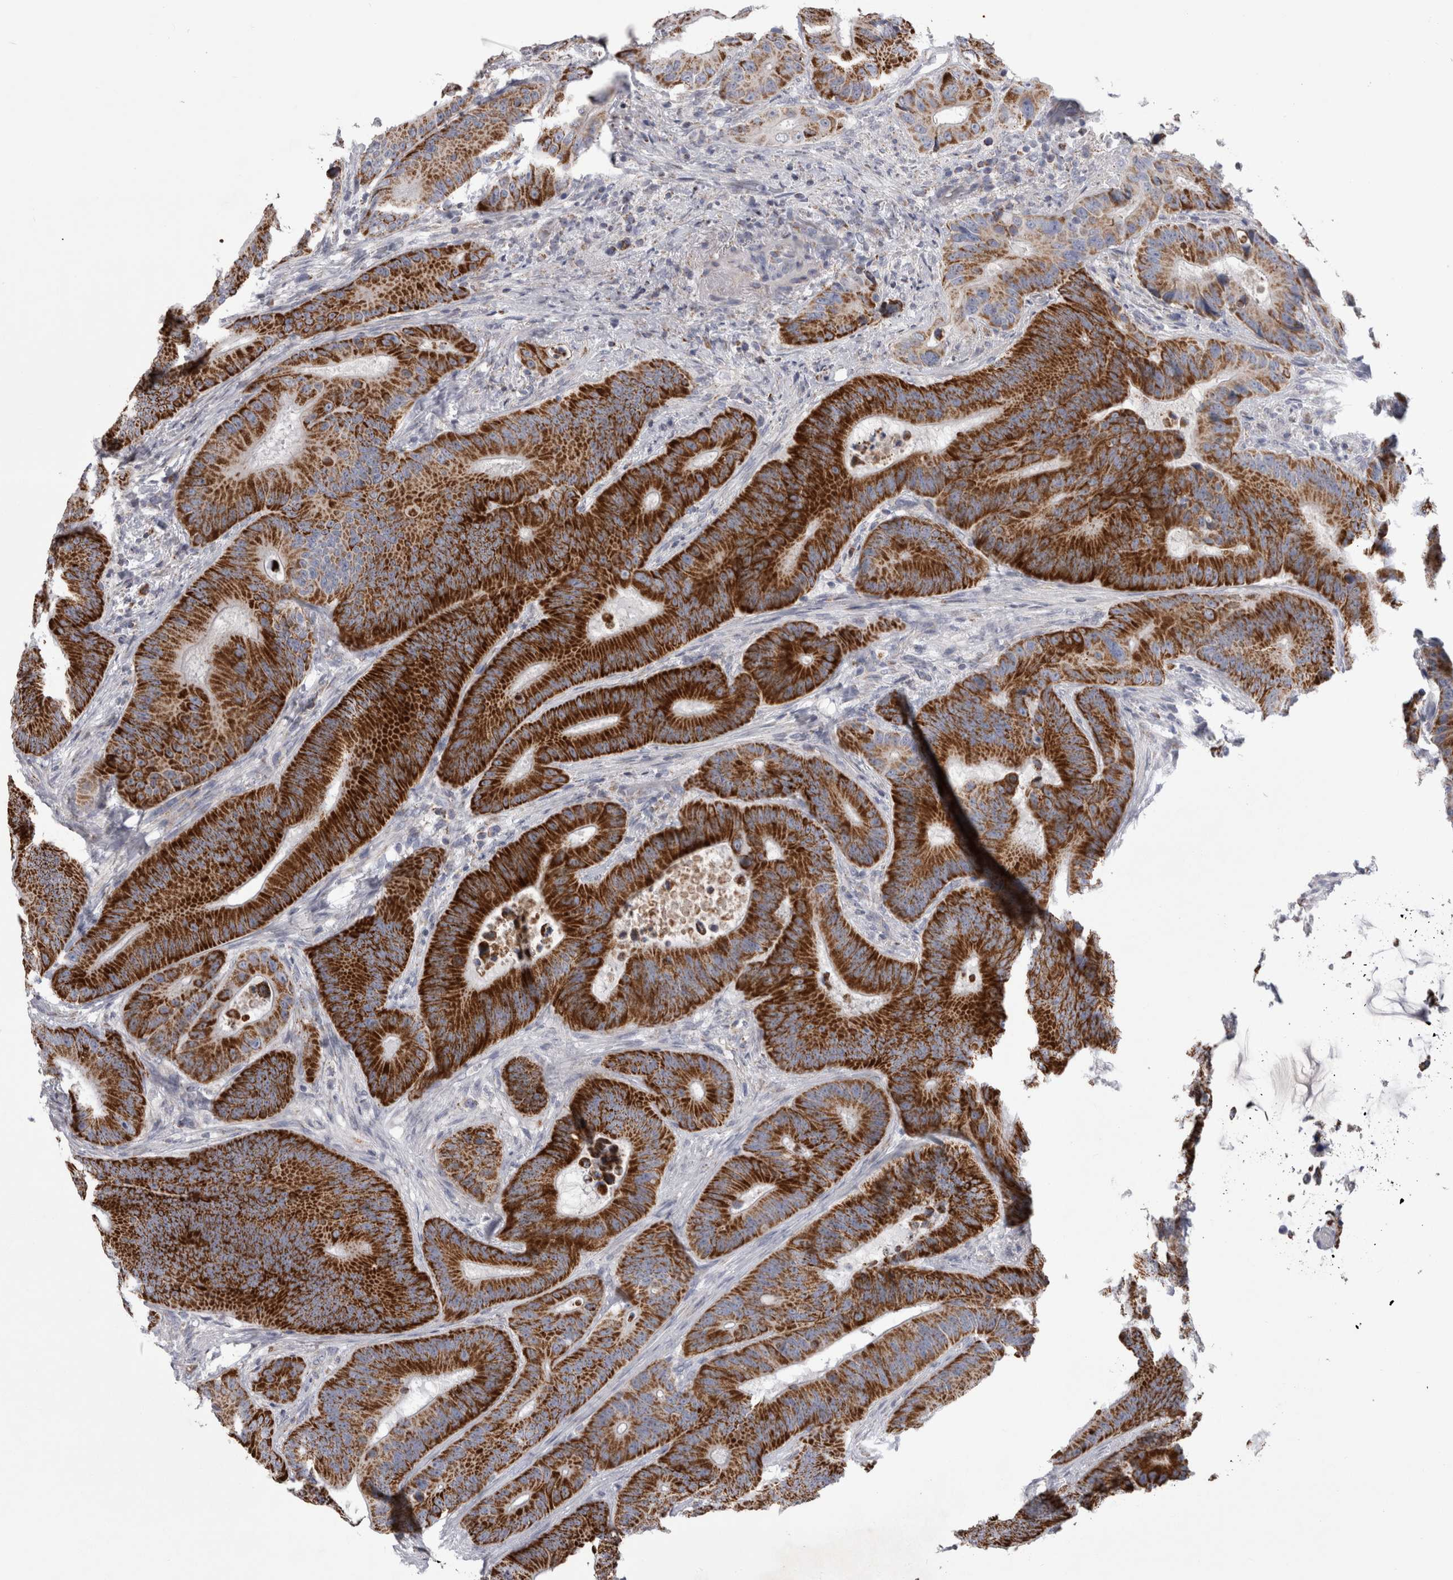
{"staining": {"intensity": "strong", "quantity": ">75%", "location": "cytoplasmic/membranous"}, "tissue": "colorectal cancer", "cell_type": "Tumor cells", "image_type": "cancer", "snomed": [{"axis": "morphology", "description": "Adenocarcinoma, NOS"}, {"axis": "topography", "description": "Colon"}], "caption": "The immunohistochemical stain highlights strong cytoplasmic/membranous positivity in tumor cells of colorectal adenocarcinoma tissue. The protein of interest is stained brown, and the nuclei are stained in blue (DAB (3,3'-diaminobenzidine) IHC with brightfield microscopy, high magnification).", "gene": "HDHD3", "patient": {"sex": "male", "age": 83}}